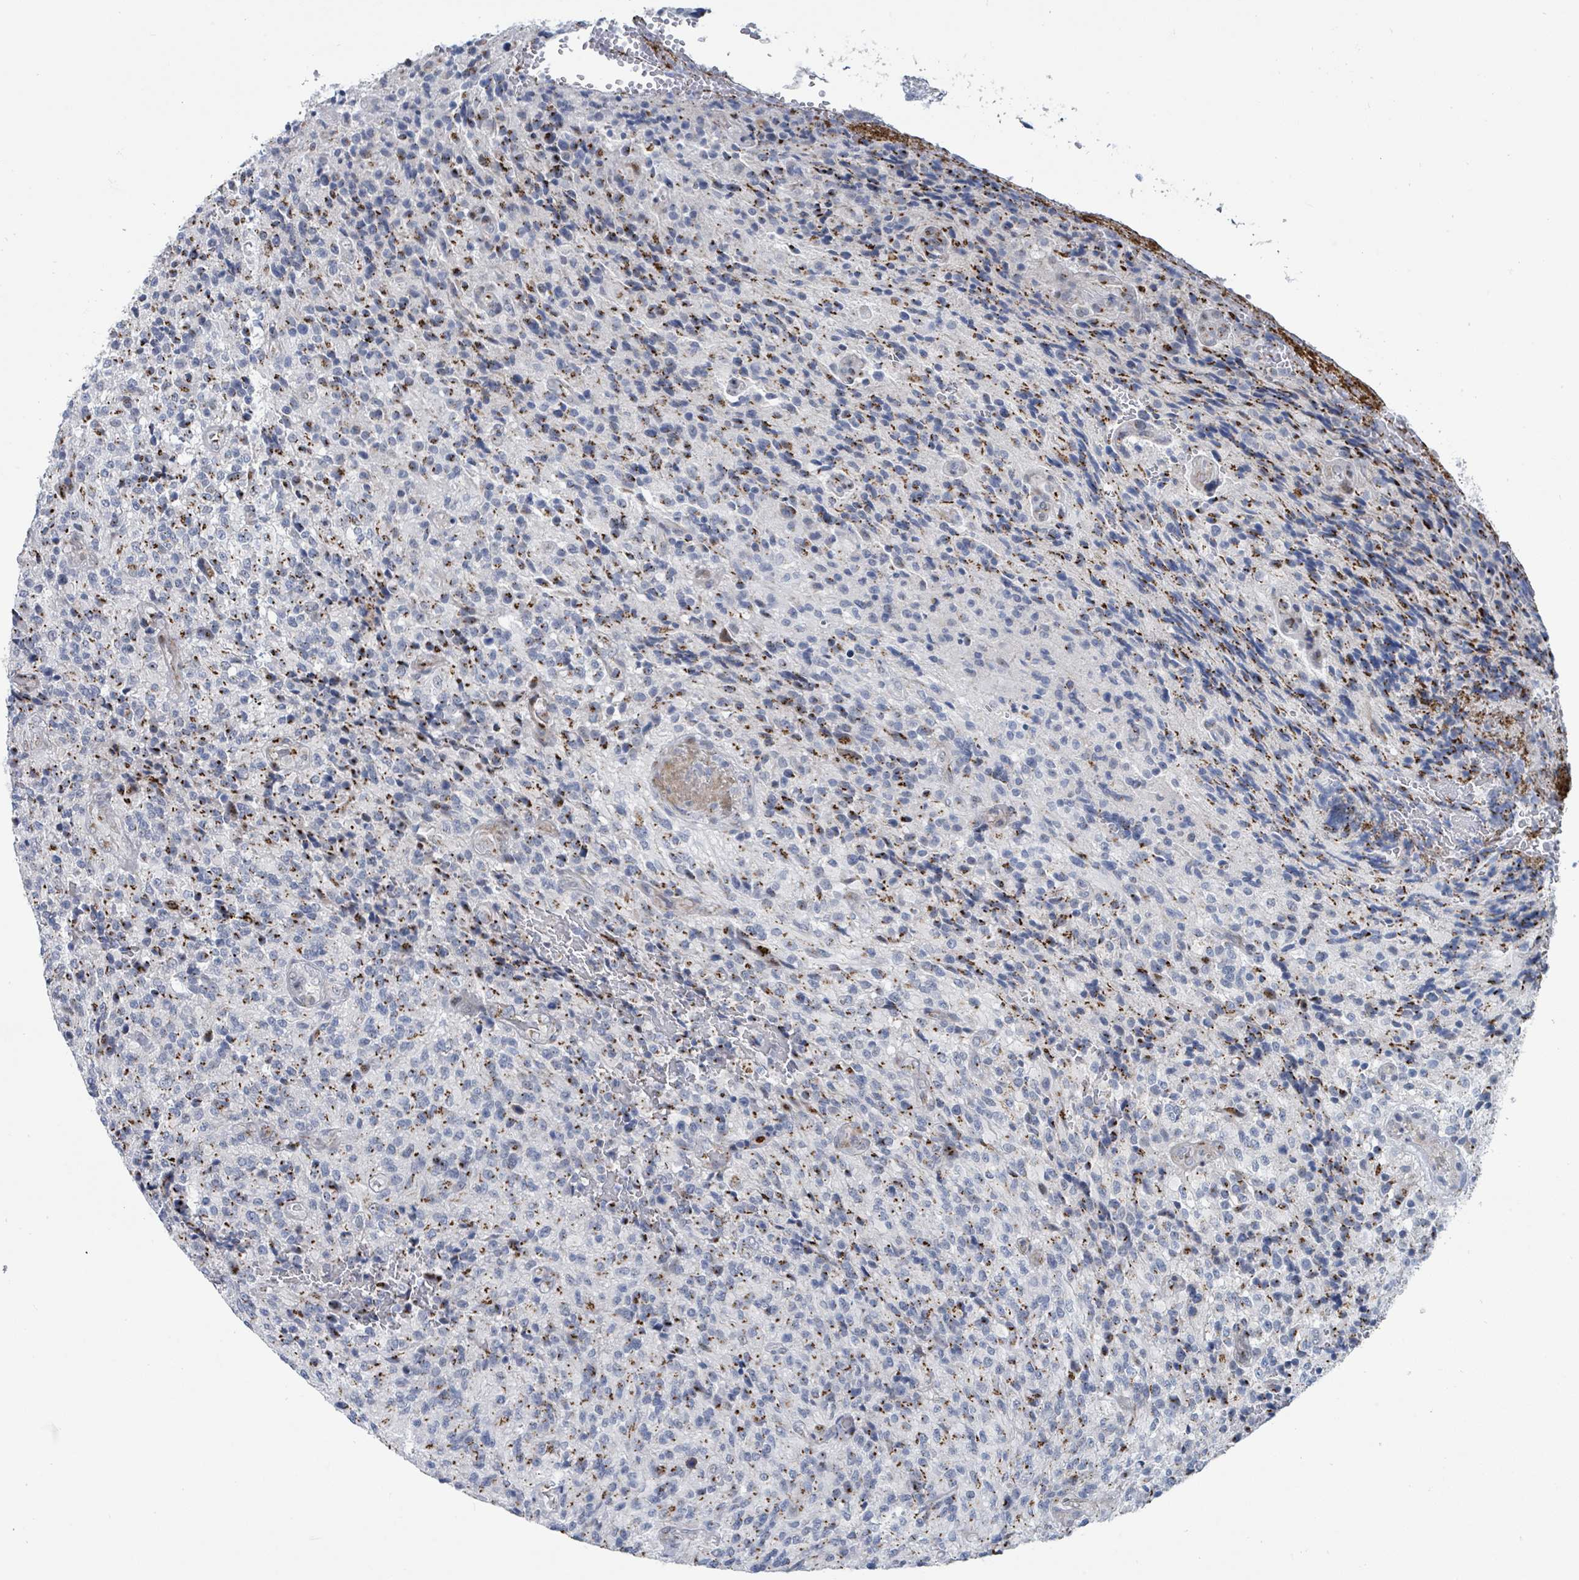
{"staining": {"intensity": "moderate", "quantity": "25%-75%", "location": "cytoplasmic/membranous"}, "tissue": "glioma", "cell_type": "Tumor cells", "image_type": "cancer", "snomed": [{"axis": "morphology", "description": "Normal tissue, NOS"}, {"axis": "morphology", "description": "Glioma, malignant, High grade"}, {"axis": "topography", "description": "Cerebral cortex"}], "caption": "A micrograph of glioma stained for a protein shows moderate cytoplasmic/membranous brown staining in tumor cells. (brown staining indicates protein expression, while blue staining denotes nuclei).", "gene": "DCAF5", "patient": {"sex": "male", "age": 56}}